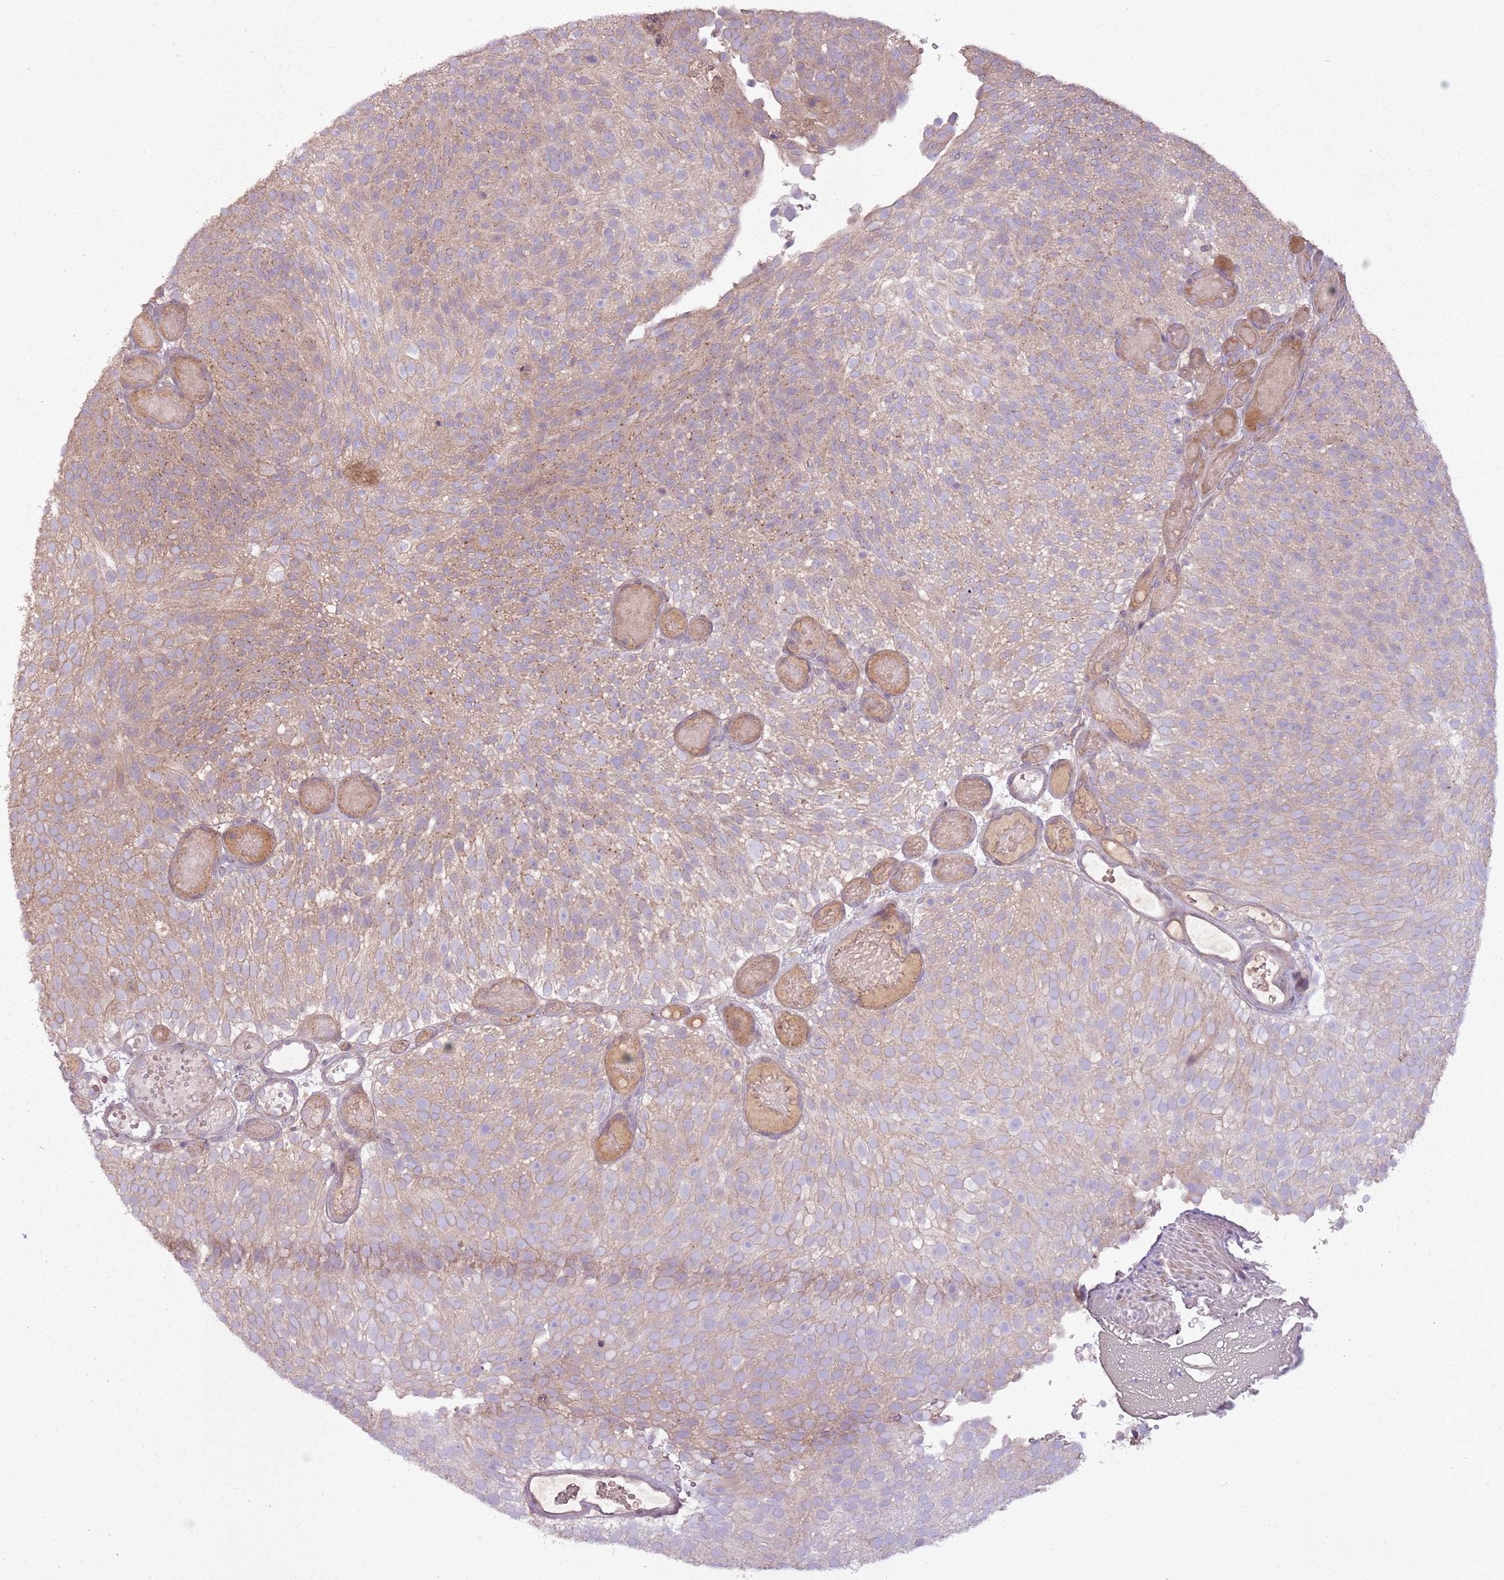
{"staining": {"intensity": "weak", "quantity": ">75%", "location": "cytoplasmic/membranous"}, "tissue": "urothelial cancer", "cell_type": "Tumor cells", "image_type": "cancer", "snomed": [{"axis": "morphology", "description": "Urothelial carcinoma, Low grade"}, {"axis": "topography", "description": "Urinary bladder"}], "caption": "Immunohistochemistry (IHC) staining of urothelial carcinoma (low-grade), which demonstrates low levels of weak cytoplasmic/membranous expression in approximately >75% of tumor cells indicating weak cytoplasmic/membranous protein positivity. The staining was performed using DAB (brown) for protein detection and nuclei were counterstained in hematoxylin (blue).", "gene": "ANKRD24", "patient": {"sex": "male", "age": 78}}